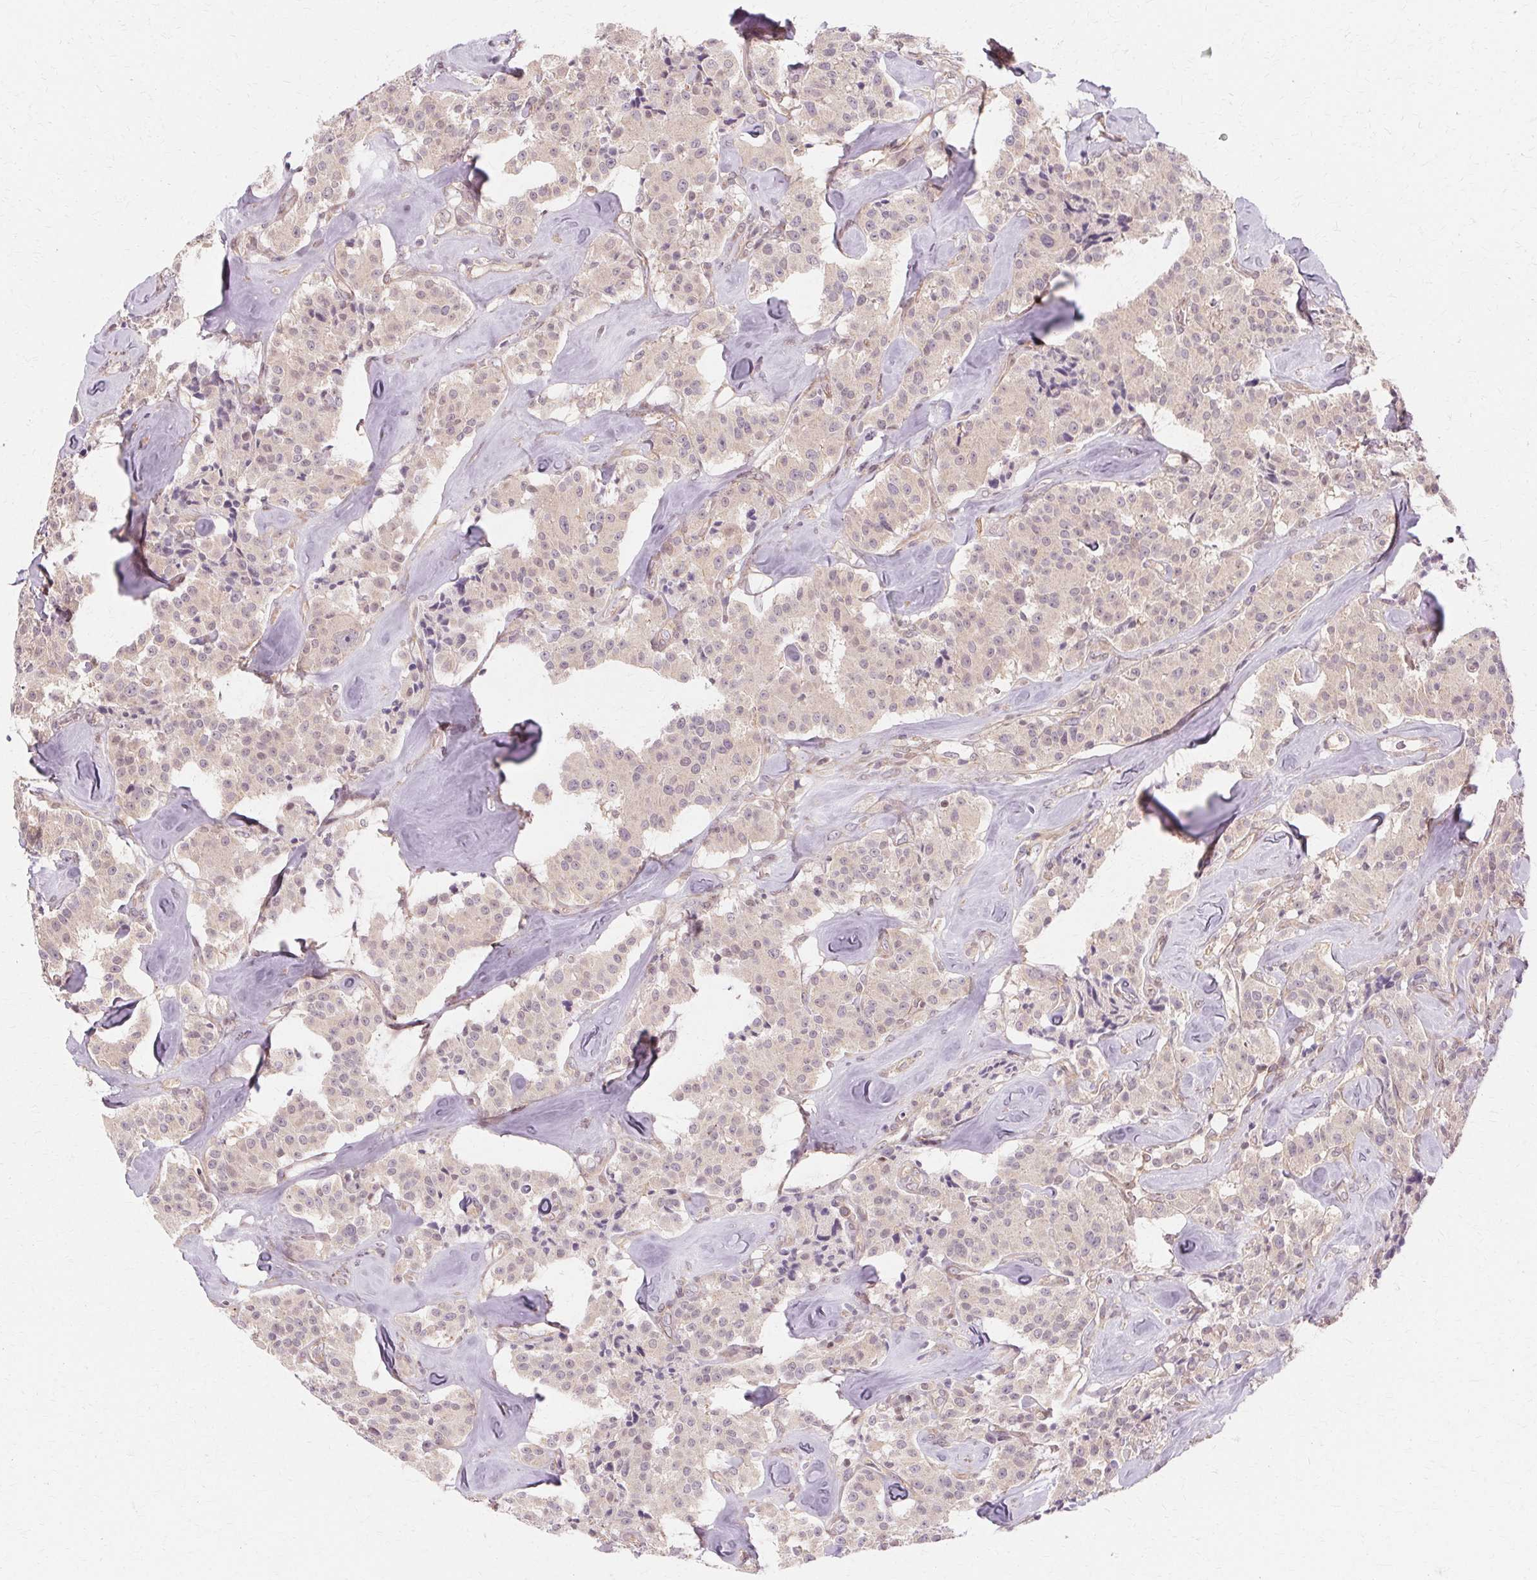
{"staining": {"intensity": "negative", "quantity": "none", "location": "none"}, "tissue": "carcinoid", "cell_type": "Tumor cells", "image_type": "cancer", "snomed": [{"axis": "morphology", "description": "Carcinoid, malignant, NOS"}, {"axis": "topography", "description": "Pancreas"}], "caption": "Histopathology image shows no protein staining in tumor cells of carcinoid (malignant) tissue. Brightfield microscopy of IHC stained with DAB (brown) and hematoxylin (blue), captured at high magnification.", "gene": "USP8", "patient": {"sex": "male", "age": 41}}